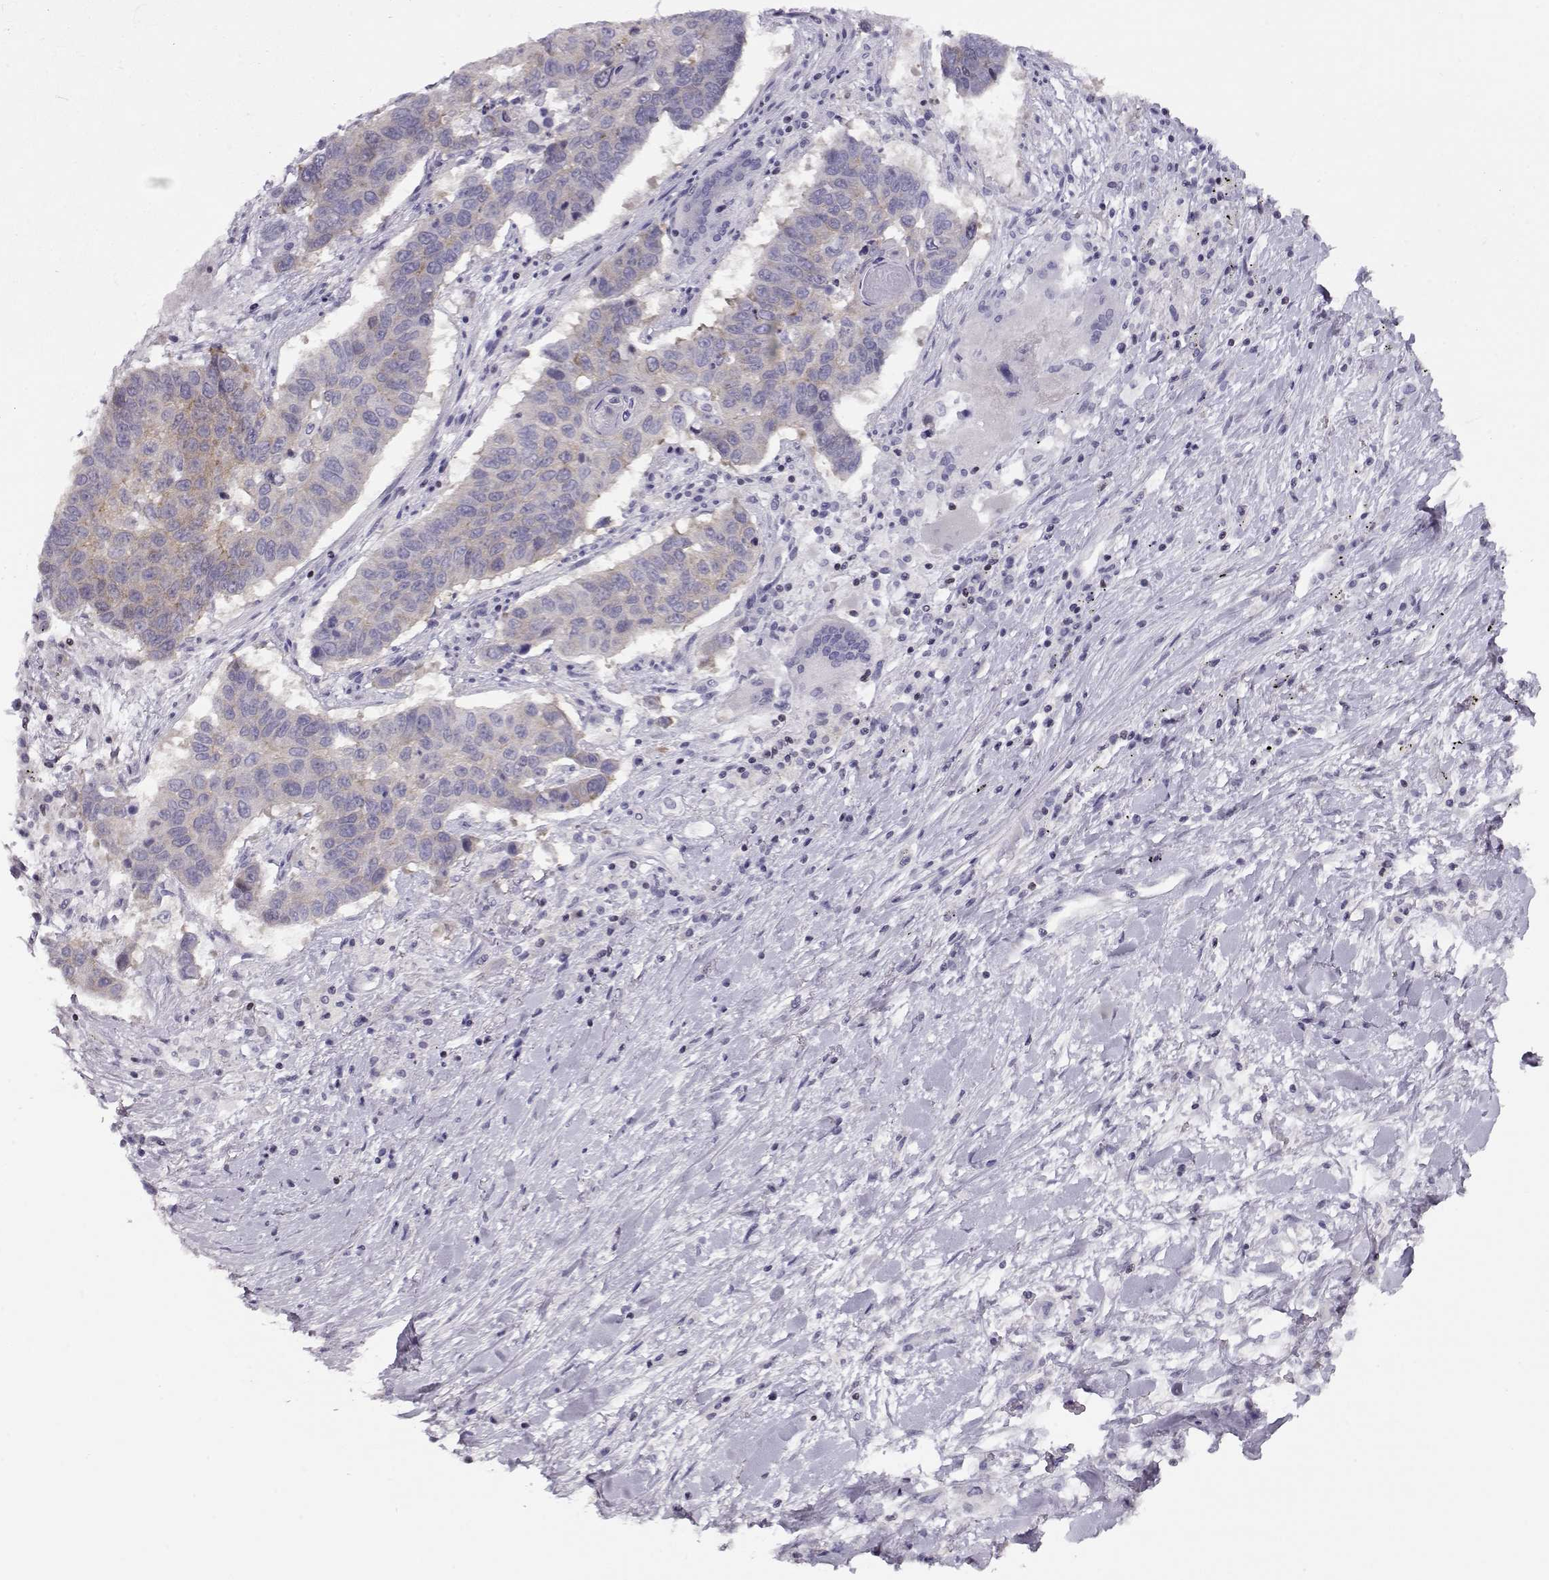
{"staining": {"intensity": "weak", "quantity": "25%-75%", "location": "cytoplasmic/membranous"}, "tissue": "lung cancer", "cell_type": "Tumor cells", "image_type": "cancer", "snomed": [{"axis": "morphology", "description": "Squamous cell carcinoma, NOS"}, {"axis": "topography", "description": "Lung"}], "caption": "Tumor cells demonstrate low levels of weak cytoplasmic/membranous expression in about 25%-75% of cells in human lung cancer (squamous cell carcinoma). The staining was performed using DAB (3,3'-diaminobenzidine), with brown indicating positive protein expression. Nuclei are stained blue with hematoxylin.", "gene": "CRX", "patient": {"sex": "male", "age": 73}}